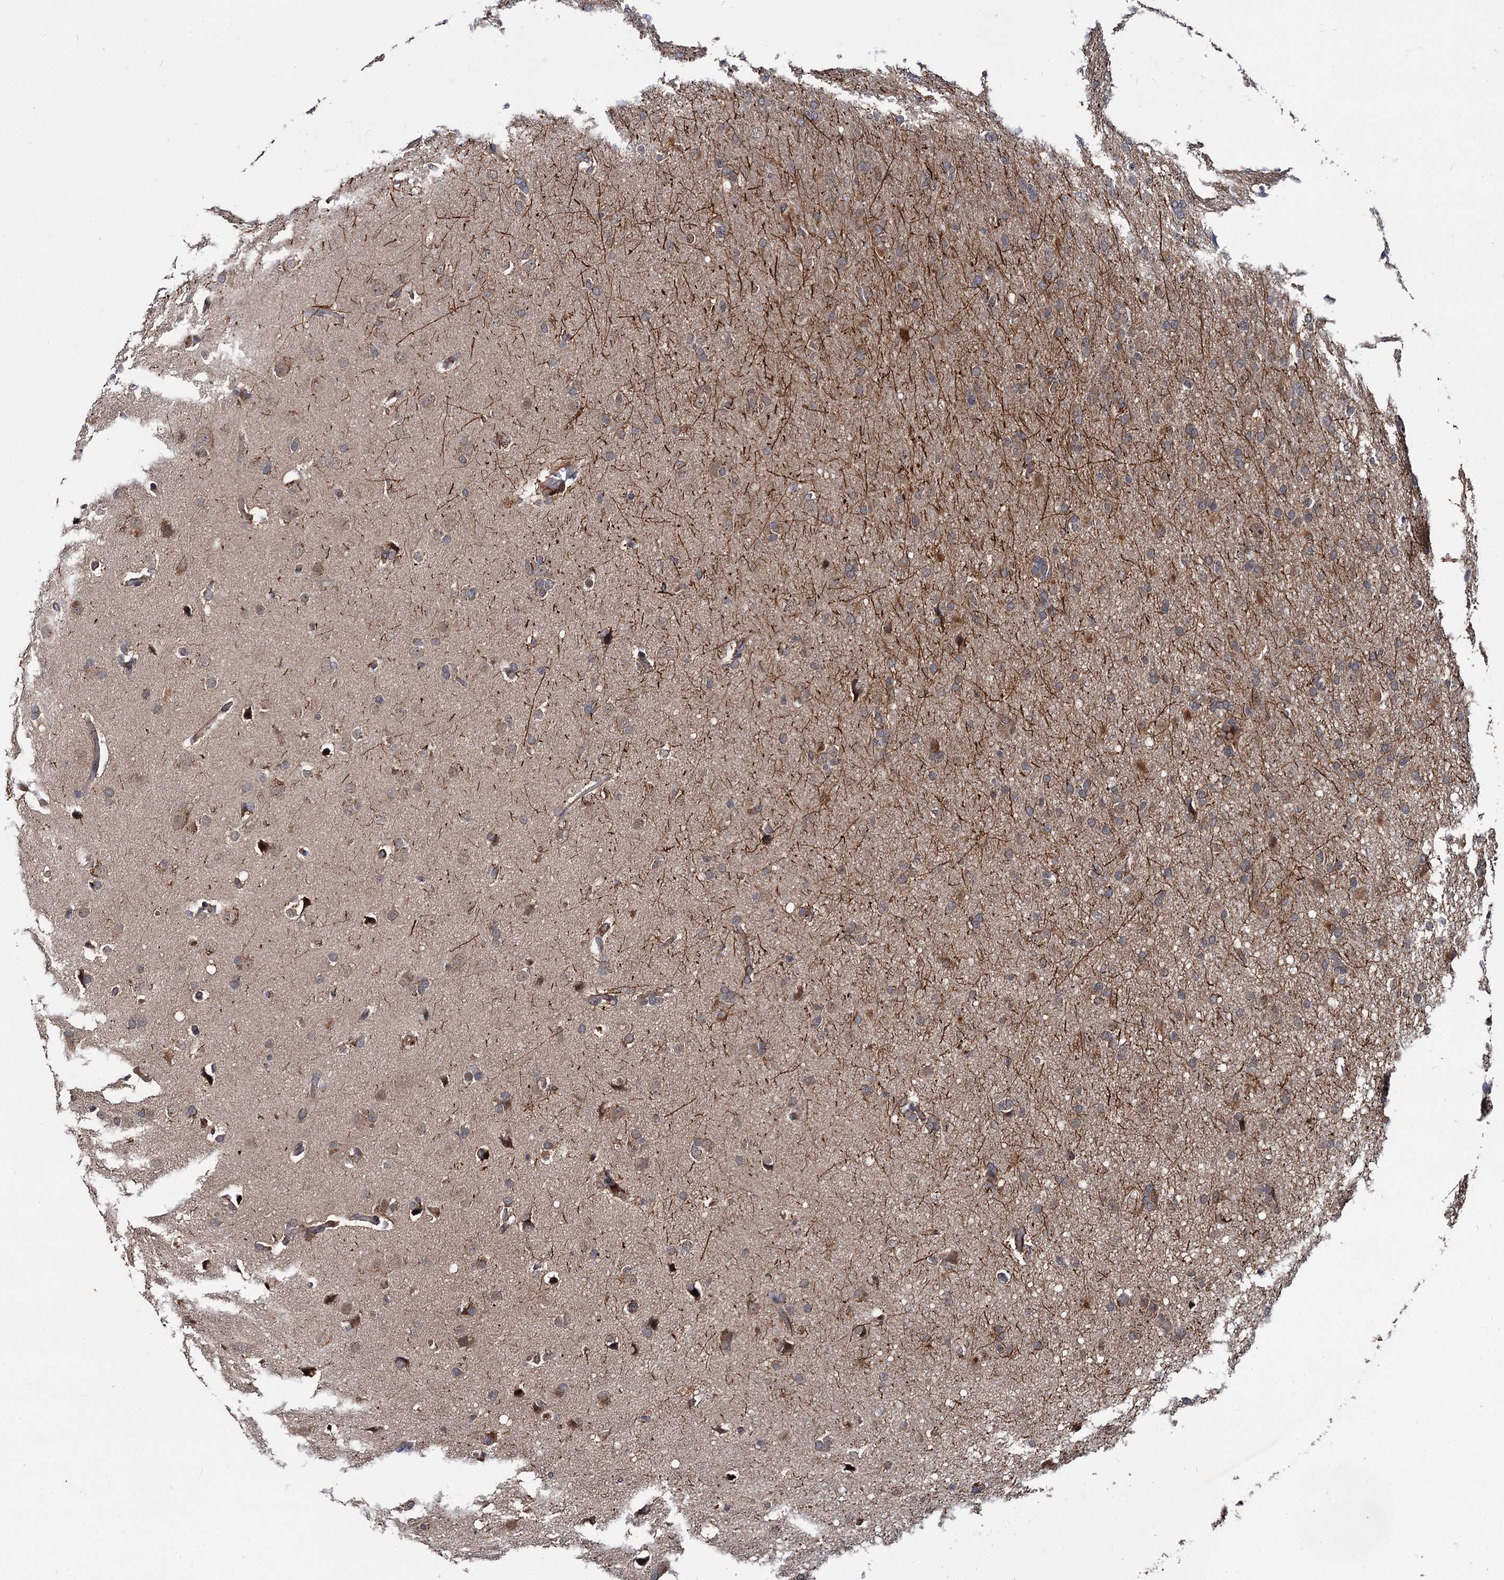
{"staining": {"intensity": "weak", "quantity": "<25%", "location": "cytoplasmic/membranous"}, "tissue": "glioma", "cell_type": "Tumor cells", "image_type": "cancer", "snomed": [{"axis": "morphology", "description": "Glioma, malignant, High grade"}, {"axis": "topography", "description": "Cerebral cortex"}], "caption": "Immunohistochemistry (IHC) histopathology image of malignant glioma (high-grade) stained for a protein (brown), which demonstrates no positivity in tumor cells. (DAB immunohistochemistry visualized using brightfield microscopy, high magnification).", "gene": "TEX9", "patient": {"sex": "female", "age": 36}}